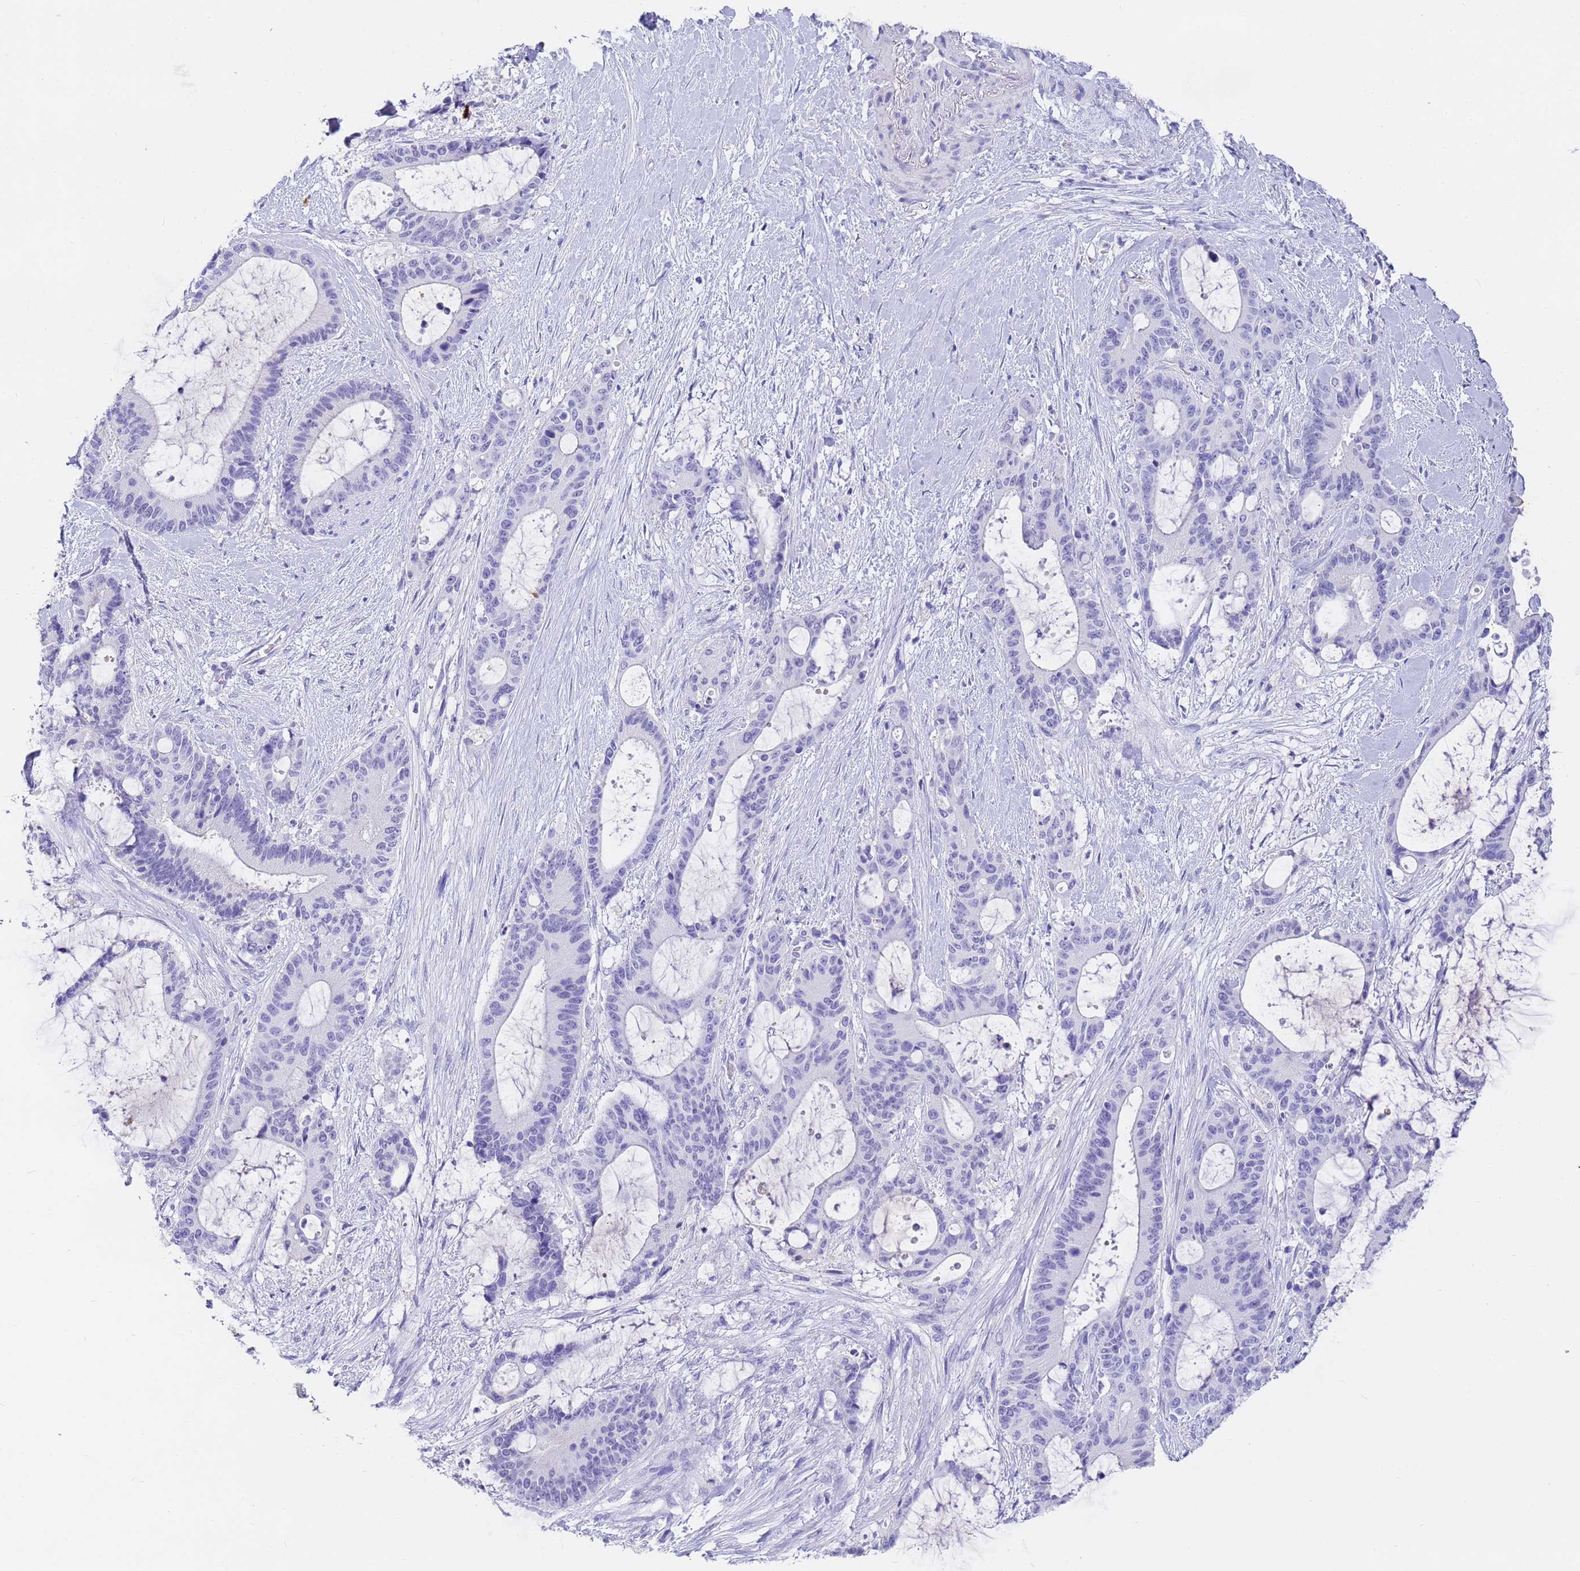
{"staining": {"intensity": "negative", "quantity": "none", "location": "none"}, "tissue": "liver cancer", "cell_type": "Tumor cells", "image_type": "cancer", "snomed": [{"axis": "morphology", "description": "Normal tissue, NOS"}, {"axis": "morphology", "description": "Cholangiocarcinoma"}, {"axis": "topography", "description": "Liver"}, {"axis": "topography", "description": "Peripheral nerve tissue"}], "caption": "Tumor cells show no significant protein positivity in liver cholangiocarcinoma.", "gene": "CFHR2", "patient": {"sex": "female", "age": 73}}